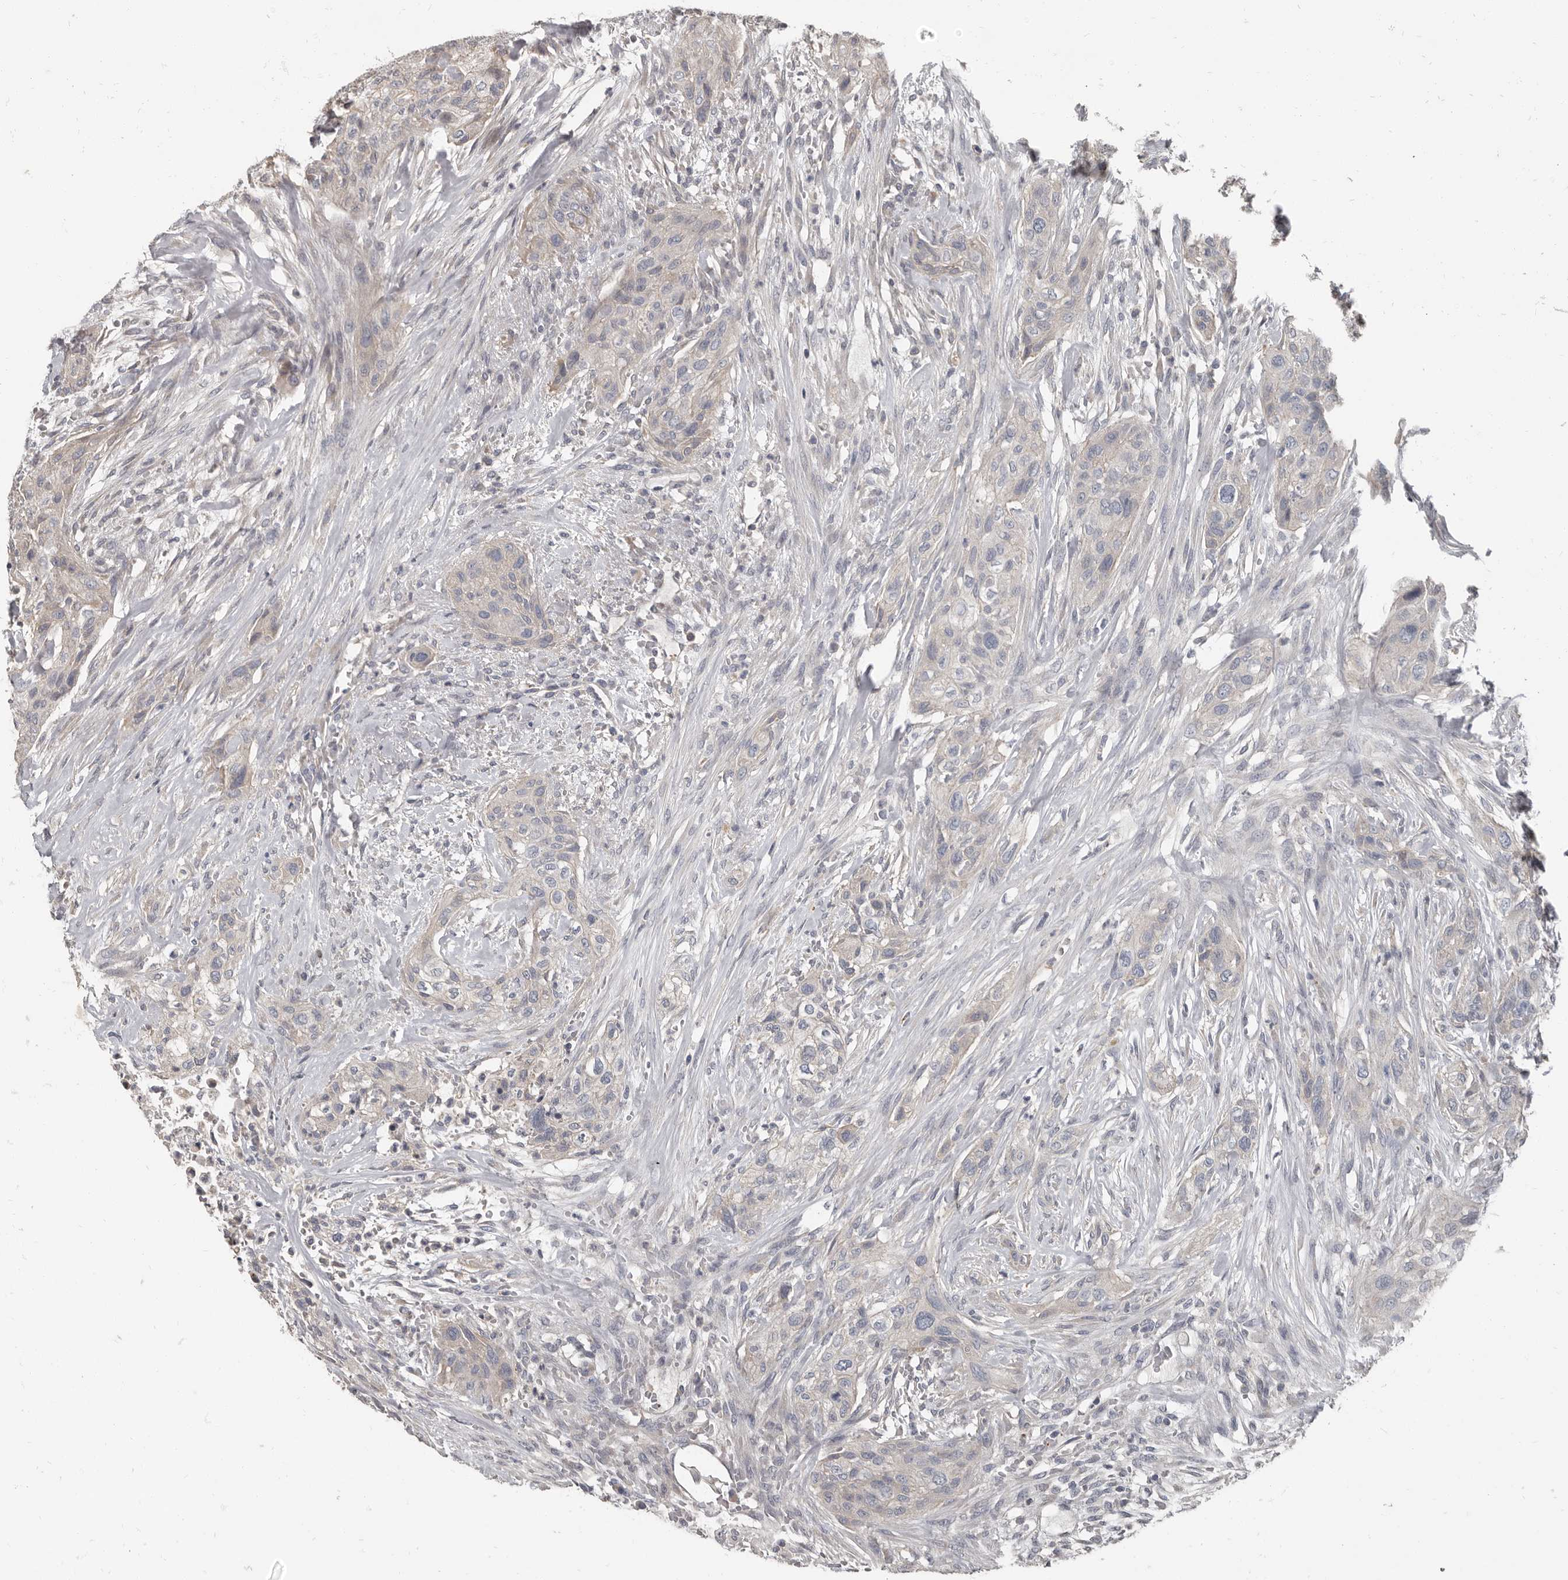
{"staining": {"intensity": "negative", "quantity": "none", "location": "none"}, "tissue": "urothelial cancer", "cell_type": "Tumor cells", "image_type": "cancer", "snomed": [{"axis": "morphology", "description": "Urothelial carcinoma, High grade"}, {"axis": "topography", "description": "Urinary bladder"}], "caption": "The IHC photomicrograph has no significant expression in tumor cells of high-grade urothelial carcinoma tissue.", "gene": "CA6", "patient": {"sex": "male", "age": 35}}